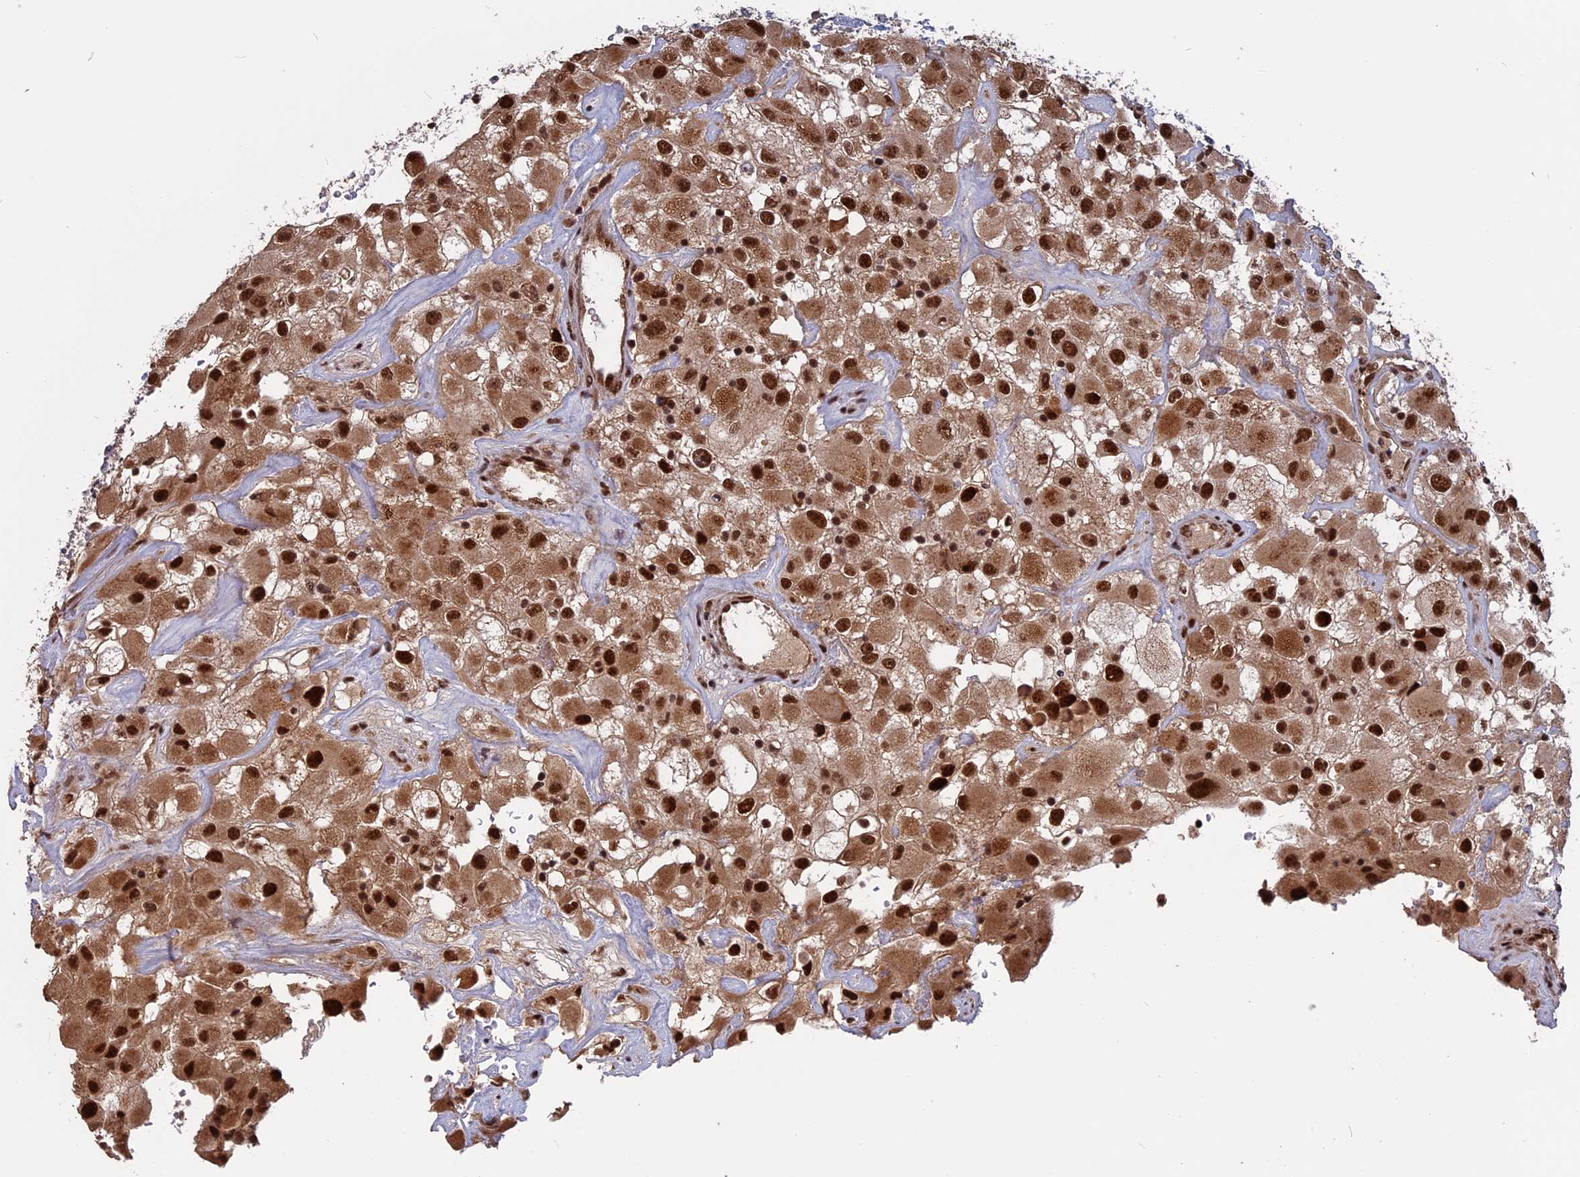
{"staining": {"intensity": "strong", "quantity": ">75%", "location": "cytoplasmic/membranous,nuclear"}, "tissue": "renal cancer", "cell_type": "Tumor cells", "image_type": "cancer", "snomed": [{"axis": "morphology", "description": "Adenocarcinoma, NOS"}, {"axis": "topography", "description": "Kidney"}], "caption": "Immunohistochemistry micrograph of neoplastic tissue: human renal cancer (adenocarcinoma) stained using immunohistochemistry (IHC) shows high levels of strong protein expression localized specifically in the cytoplasmic/membranous and nuclear of tumor cells, appearing as a cytoplasmic/membranous and nuclear brown color.", "gene": "CACTIN", "patient": {"sex": "female", "age": 52}}